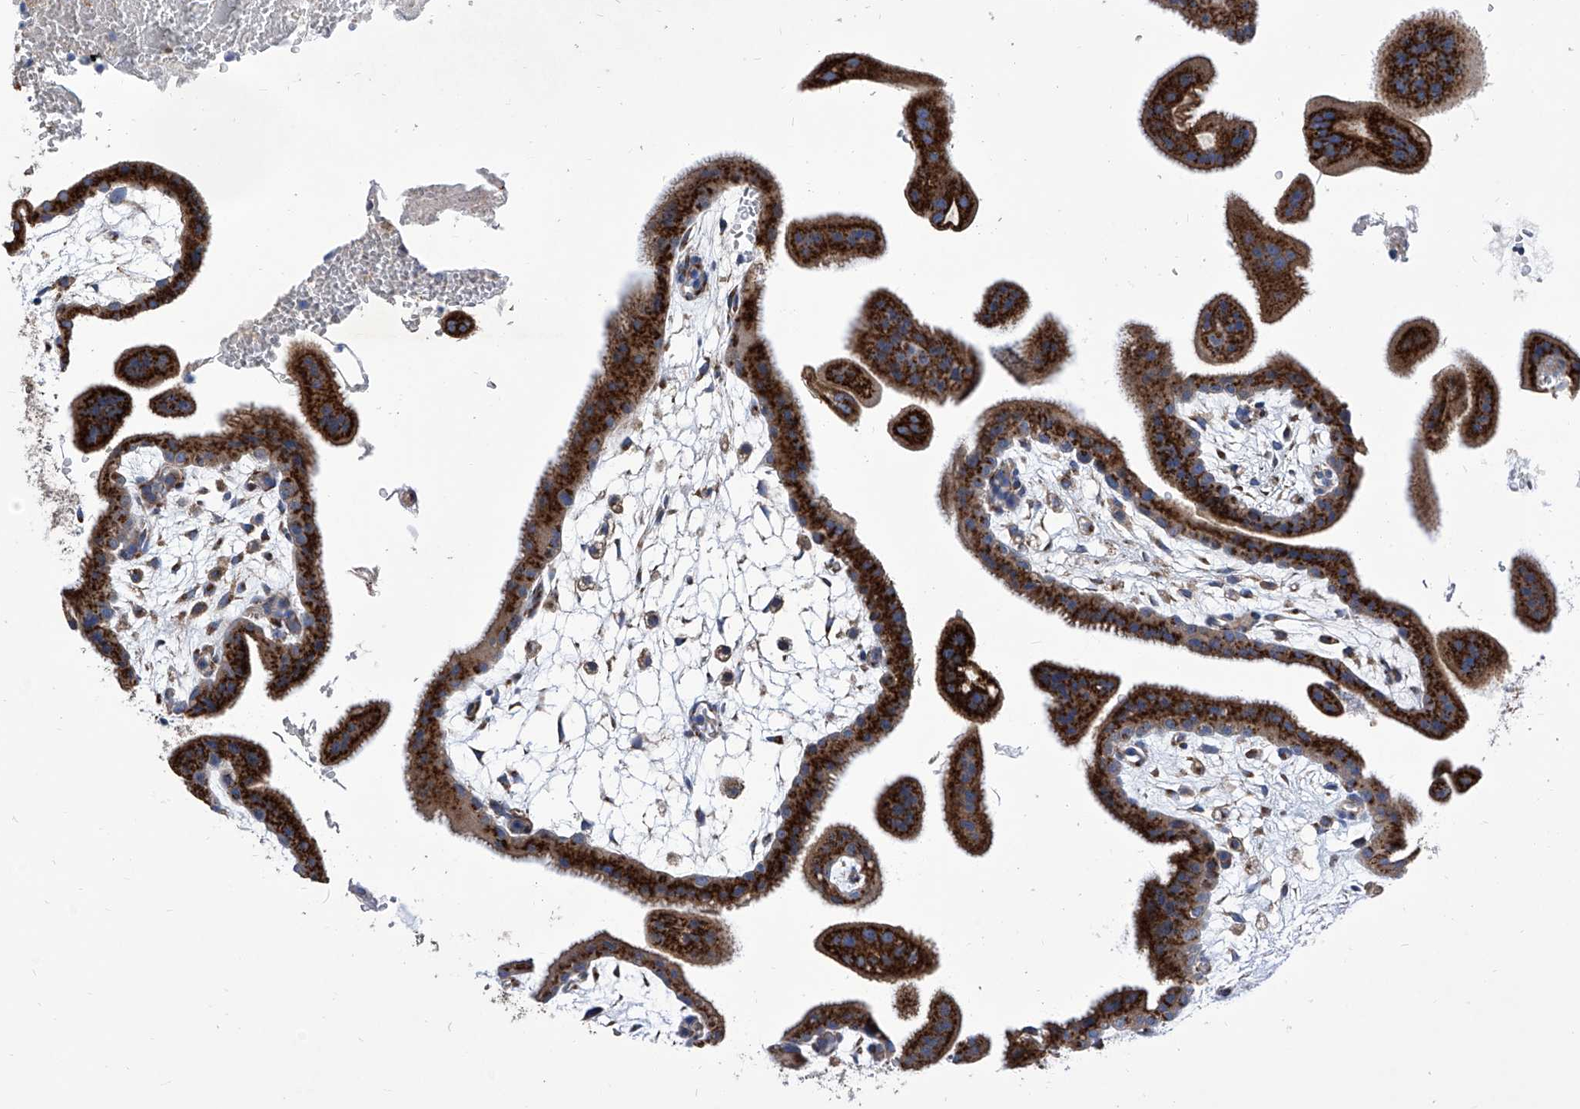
{"staining": {"intensity": "moderate", "quantity": ">75%", "location": "cytoplasmic/membranous"}, "tissue": "placenta", "cell_type": "Decidual cells", "image_type": "normal", "snomed": [{"axis": "morphology", "description": "Normal tissue, NOS"}, {"axis": "topography", "description": "Placenta"}], "caption": "Decidual cells demonstrate medium levels of moderate cytoplasmic/membranous expression in approximately >75% of cells in normal human placenta.", "gene": "TJAP1", "patient": {"sex": "female", "age": 35}}